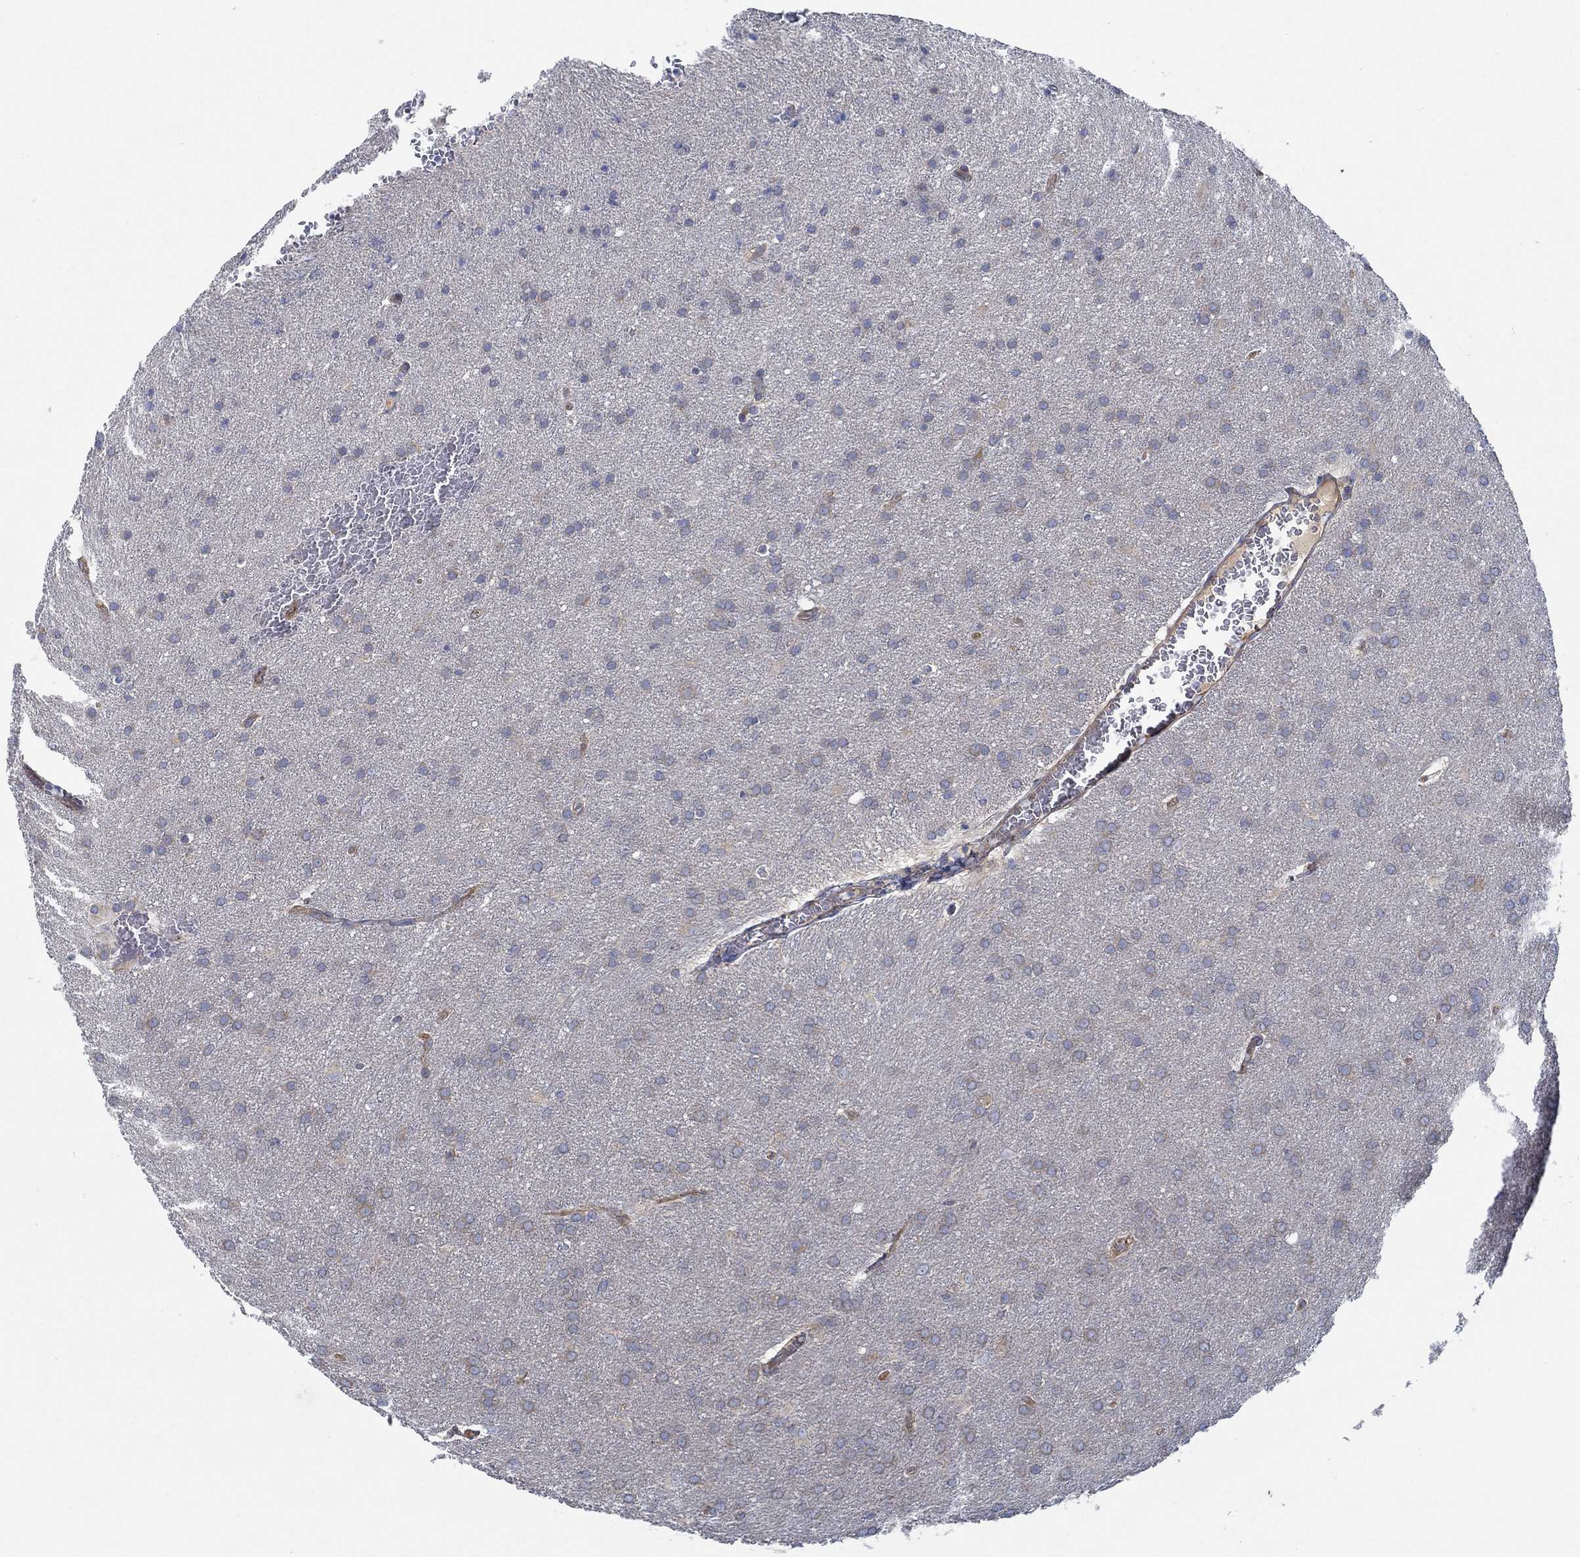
{"staining": {"intensity": "negative", "quantity": "none", "location": "none"}, "tissue": "glioma", "cell_type": "Tumor cells", "image_type": "cancer", "snomed": [{"axis": "morphology", "description": "Glioma, malignant, Low grade"}, {"axis": "topography", "description": "Brain"}], "caption": "Malignant glioma (low-grade) was stained to show a protein in brown. There is no significant expression in tumor cells.", "gene": "SPAG9", "patient": {"sex": "female", "age": 32}}